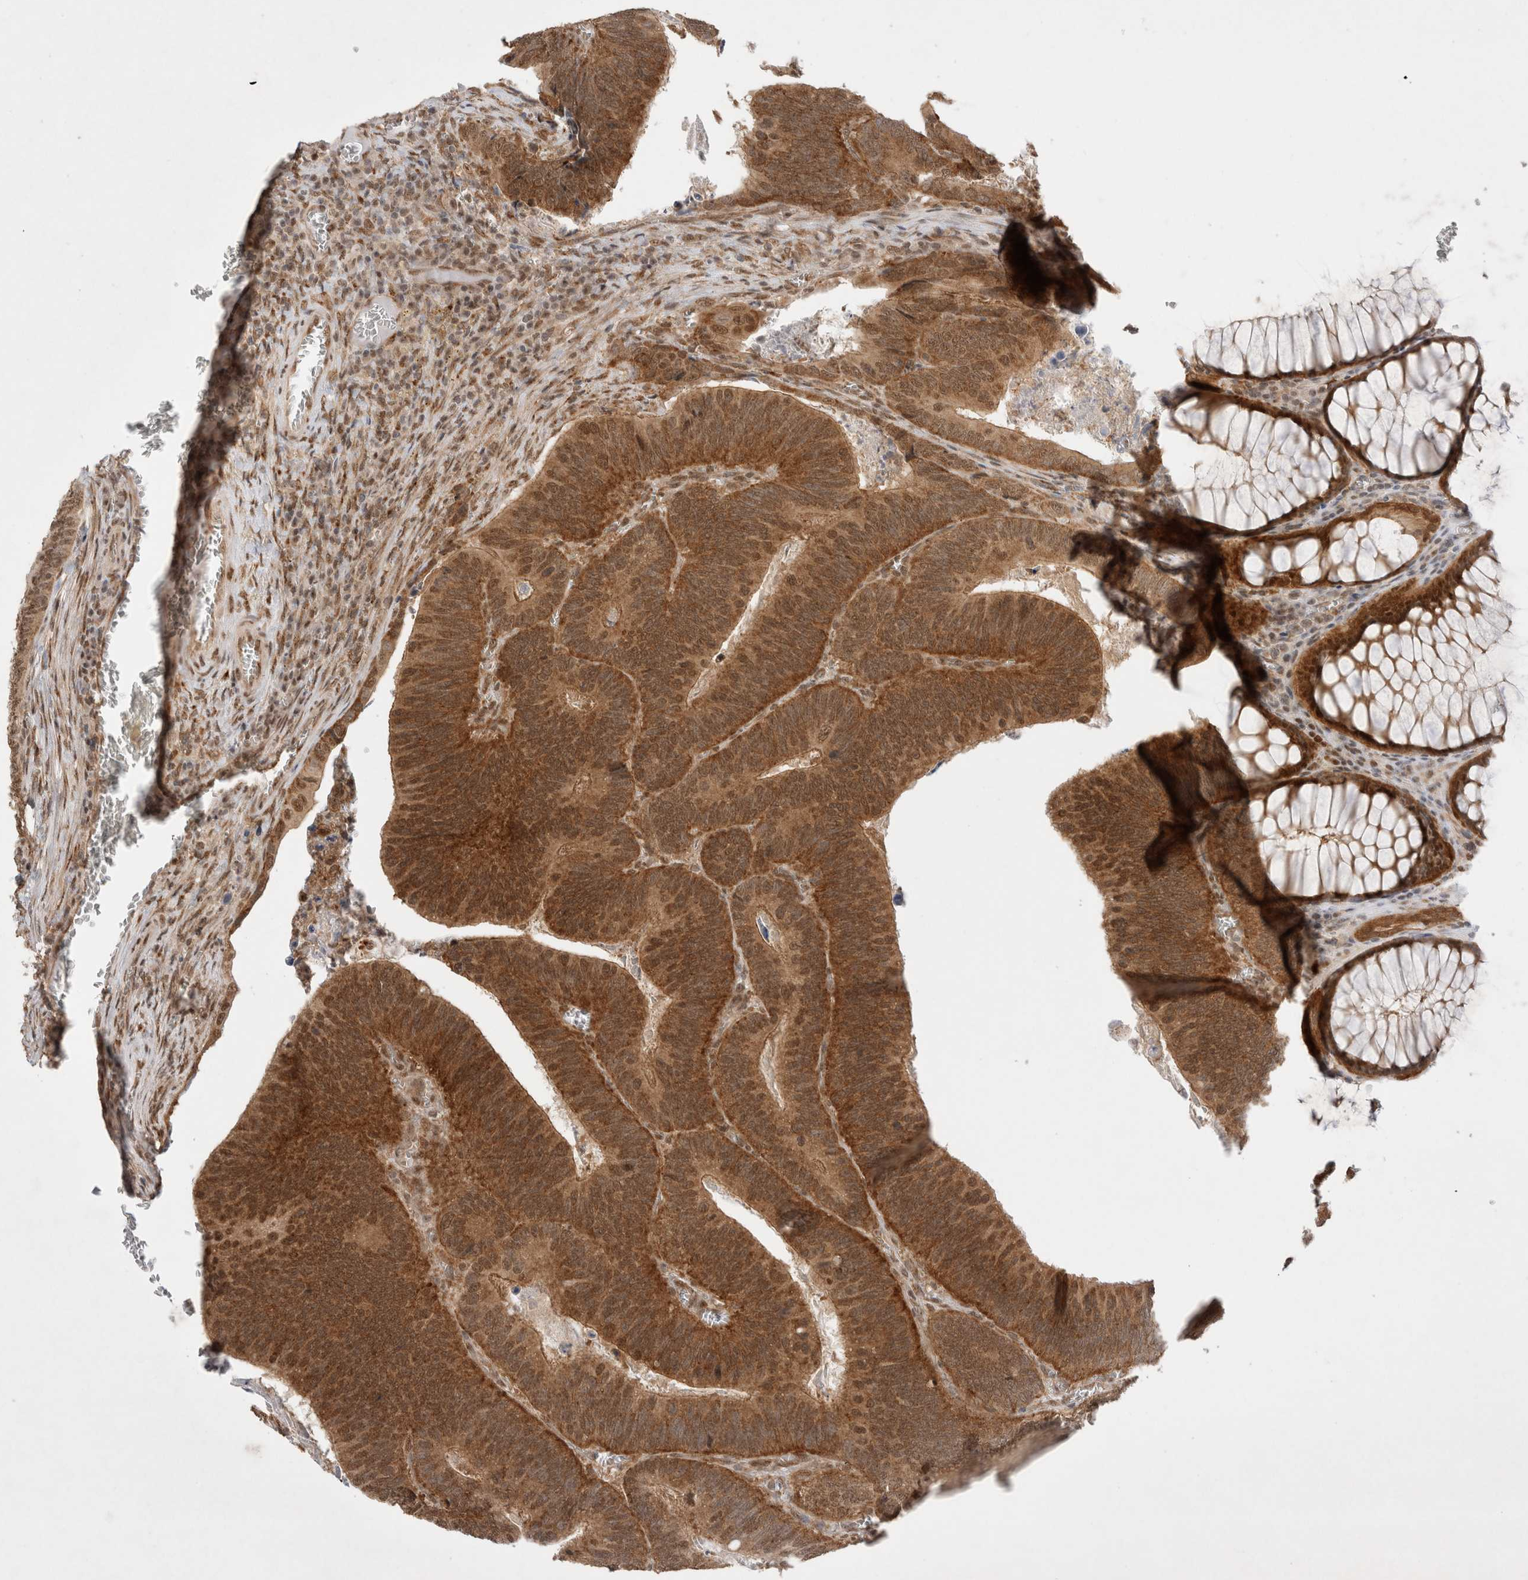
{"staining": {"intensity": "strong", "quantity": ">75%", "location": "cytoplasmic/membranous,nuclear"}, "tissue": "colorectal cancer", "cell_type": "Tumor cells", "image_type": "cancer", "snomed": [{"axis": "morphology", "description": "Inflammation, NOS"}, {"axis": "morphology", "description": "Adenocarcinoma, NOS"}, {"axis": "topography", "description": "Colon"}], "caption": "Immunohistochemical staining of adenocarcinoma (colorectal) shows high levels of strong cytoplasmic/membranous and nuclear positivity in approximately >75% of tumor cells.", "gene": "WIPF2", "patient": {"sex": "male", "age": 72}}